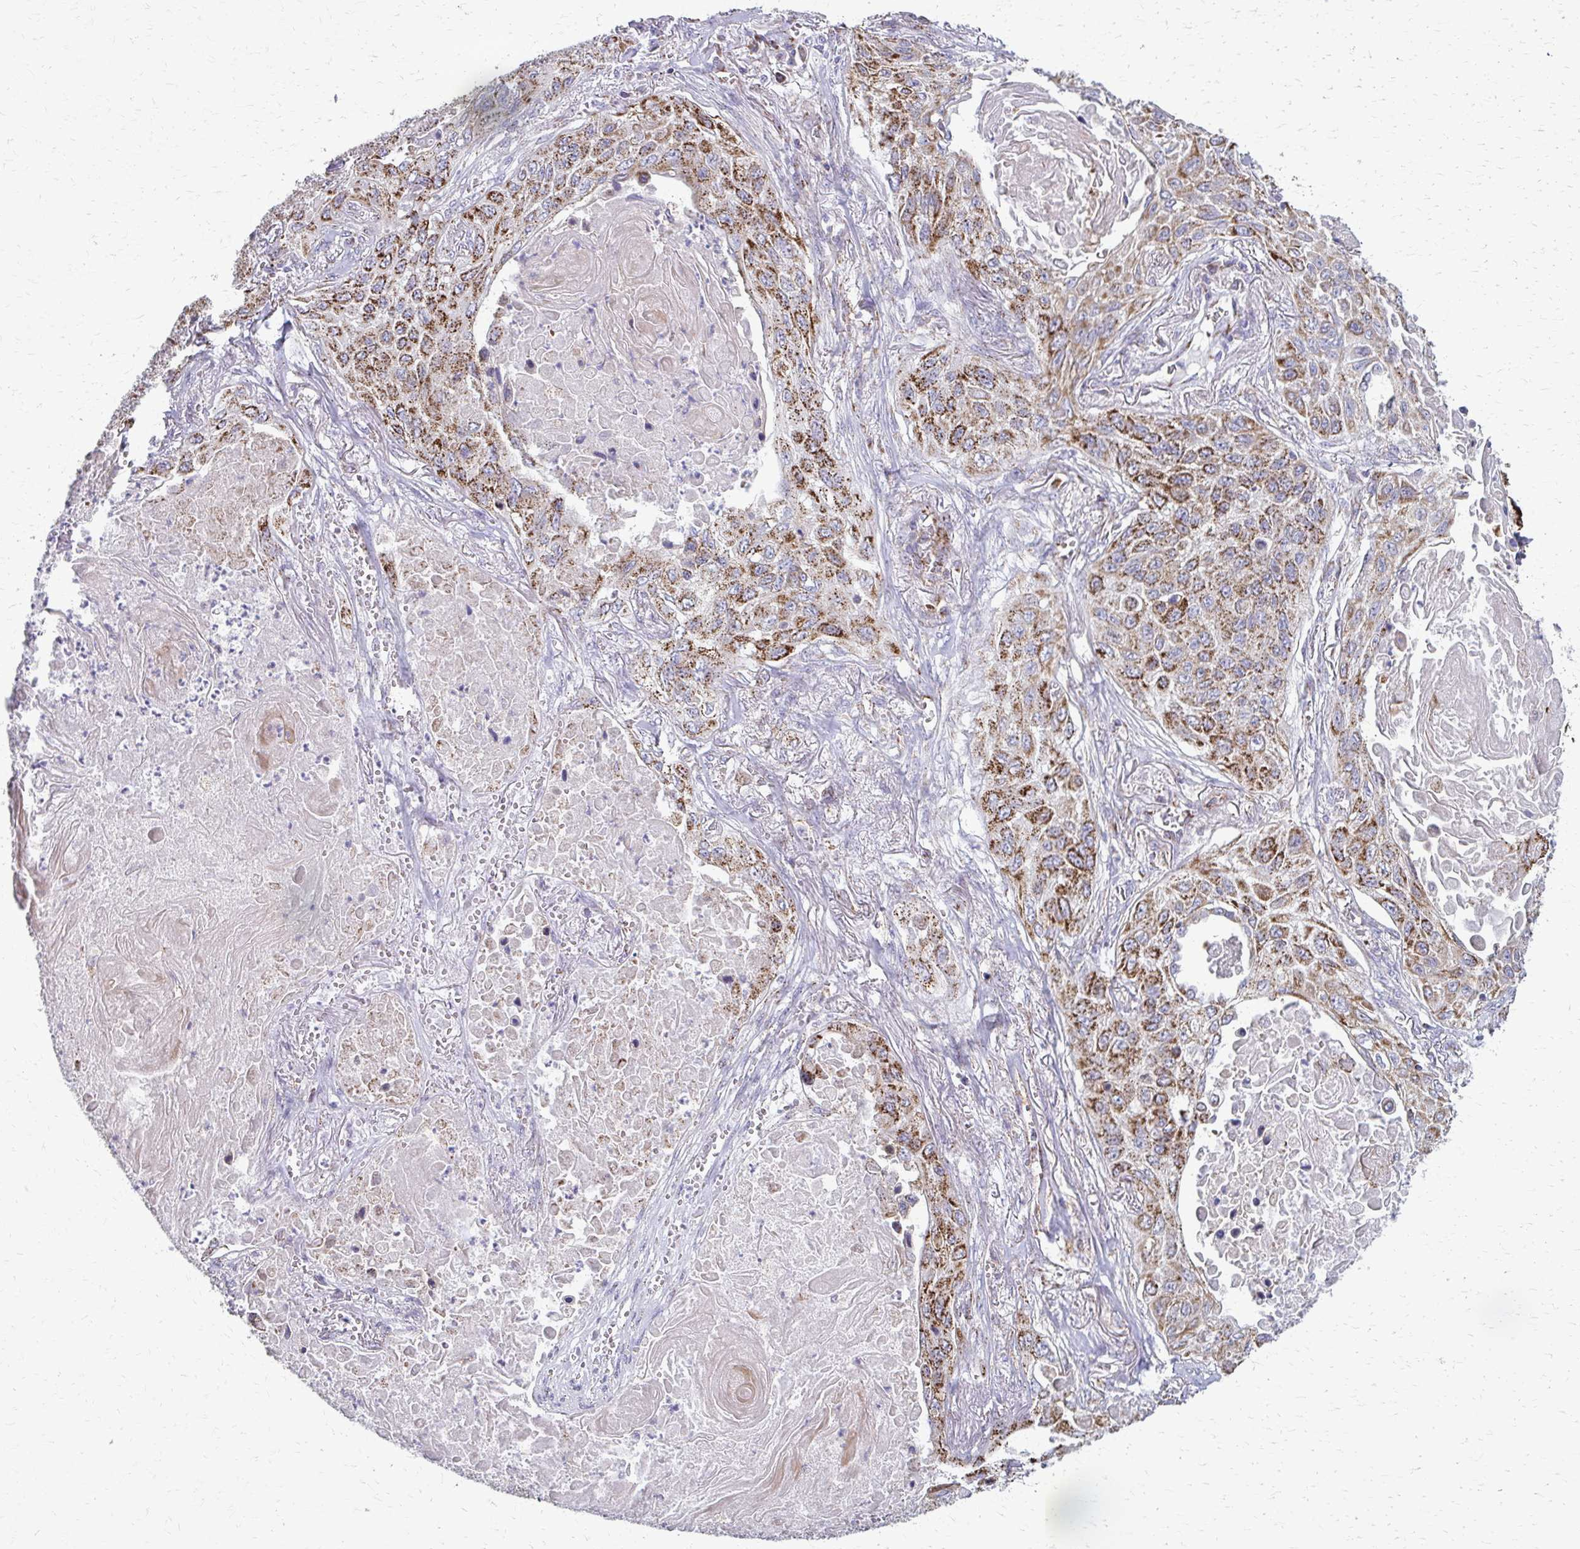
{"staining": {"intensity": "strong", "quantity": ">75%", "location": "cytoplasmic/membranous"}, "tissue": "lung cancer", "cell_type": "Tumor cells", "image_type": "cancer", "snomed": [{"axis": "morphology", "description": "Squamous cell carcinoma, NOS"}, {"axis": "topography", "description": "Lung"}], "caption": "Approximately >75% of tumor cells in squamous cell carcinoma (lung) exhibit strong cytoplasmic/membranous protein expression as visualized by brown immunohistochemical staining.", "gene": "TVP23A", "patient": {"sex": "male", "age": 75}}